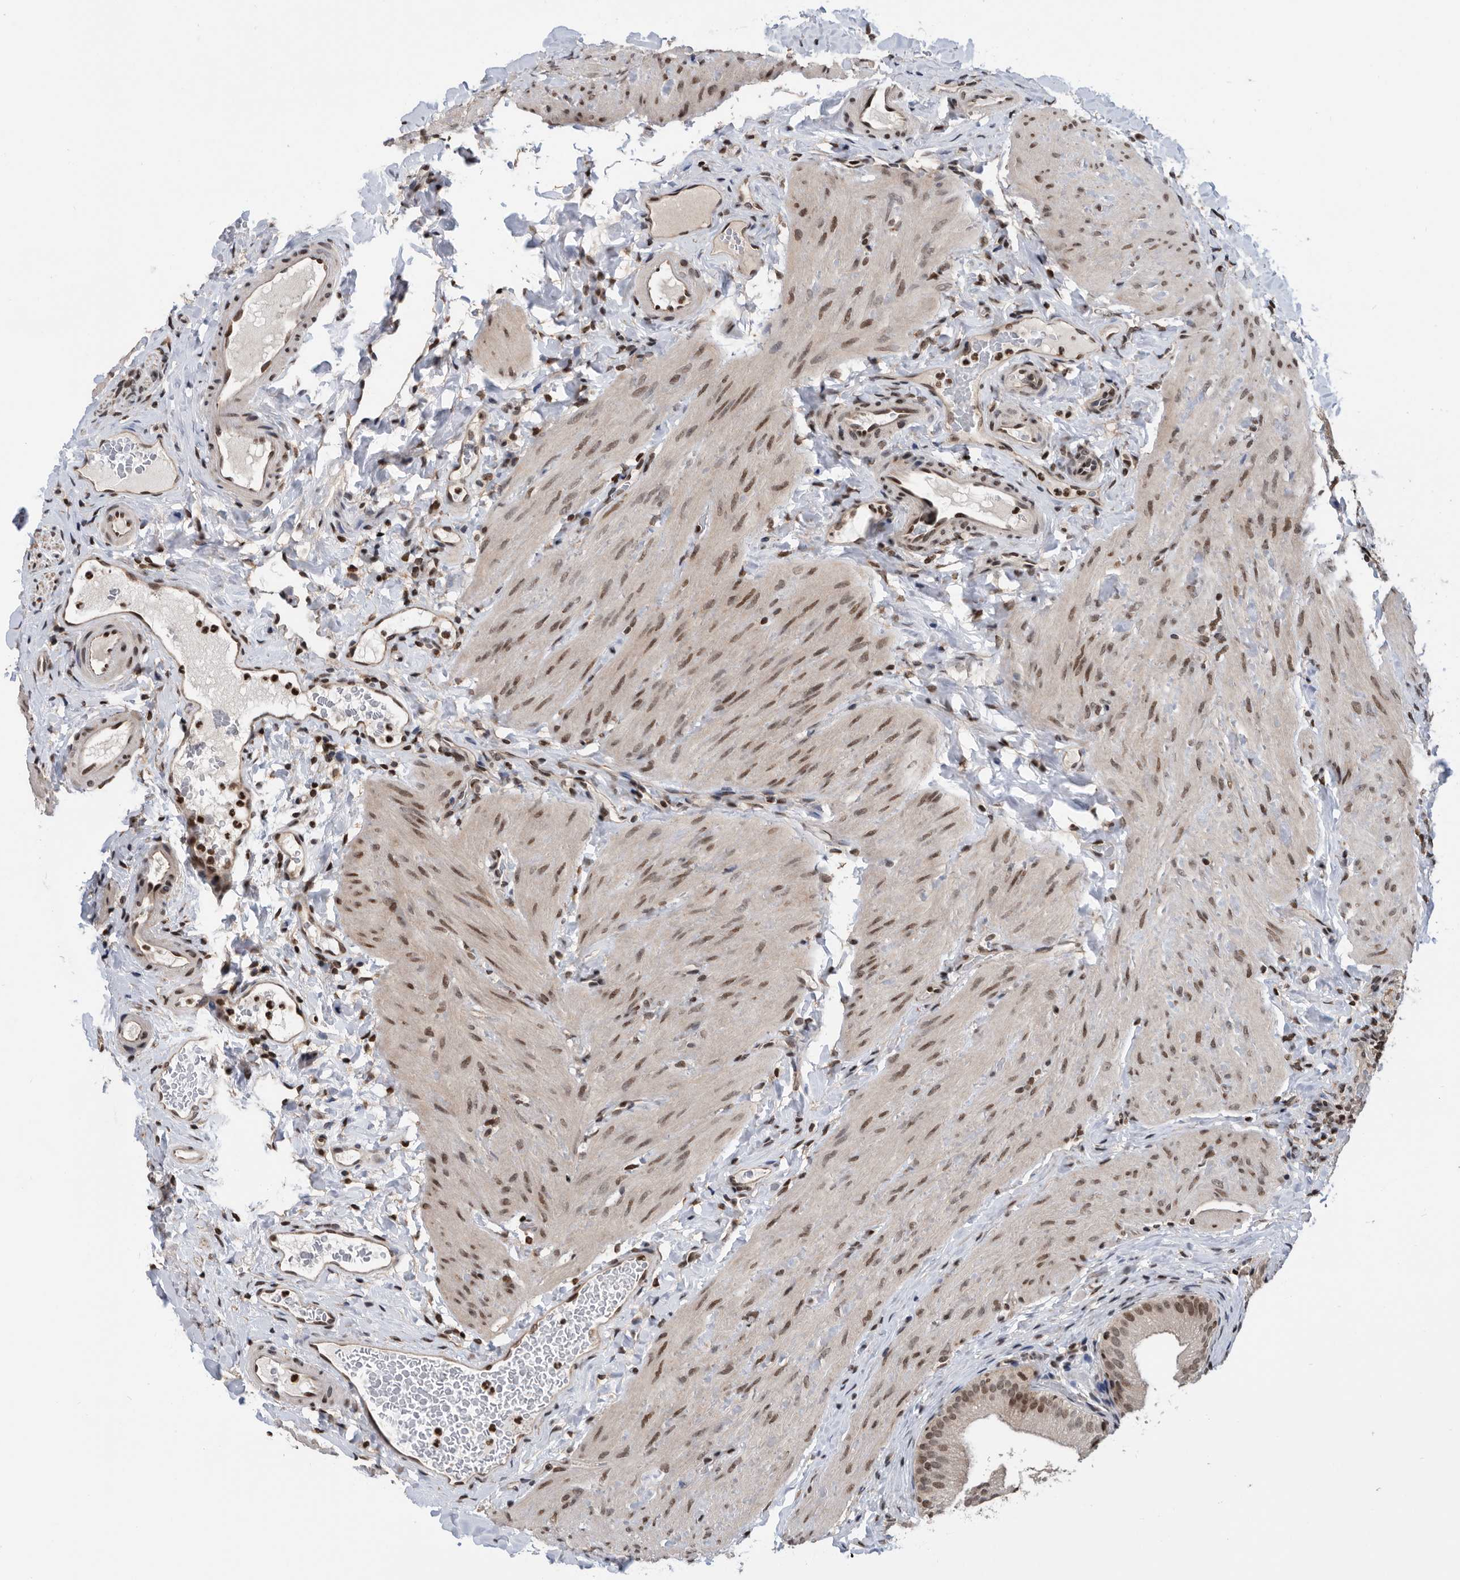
{"staining": {"intensity": "moderate", "quantity": ">75%", "location": "nuclear"}, "tissue": "gallbladder", "cell_type": "Glandular cells", "image_type": "normal", "snomed": [{"axis": "morphology", "description": "Normal tissue, NOS"}, {"axis": "topography", "description": "Gallbladder"}], "caption": "A medium amount of moderate nuclear positivity is present in about >75% of glandular cells in benign gallbladder. (DAB (3,3'-diaminobenzidine) = brown stain, brightfield microscopy at high magnification).", "gene": "SNRNP48", "patient": {"sex": "female", "age": 30}}